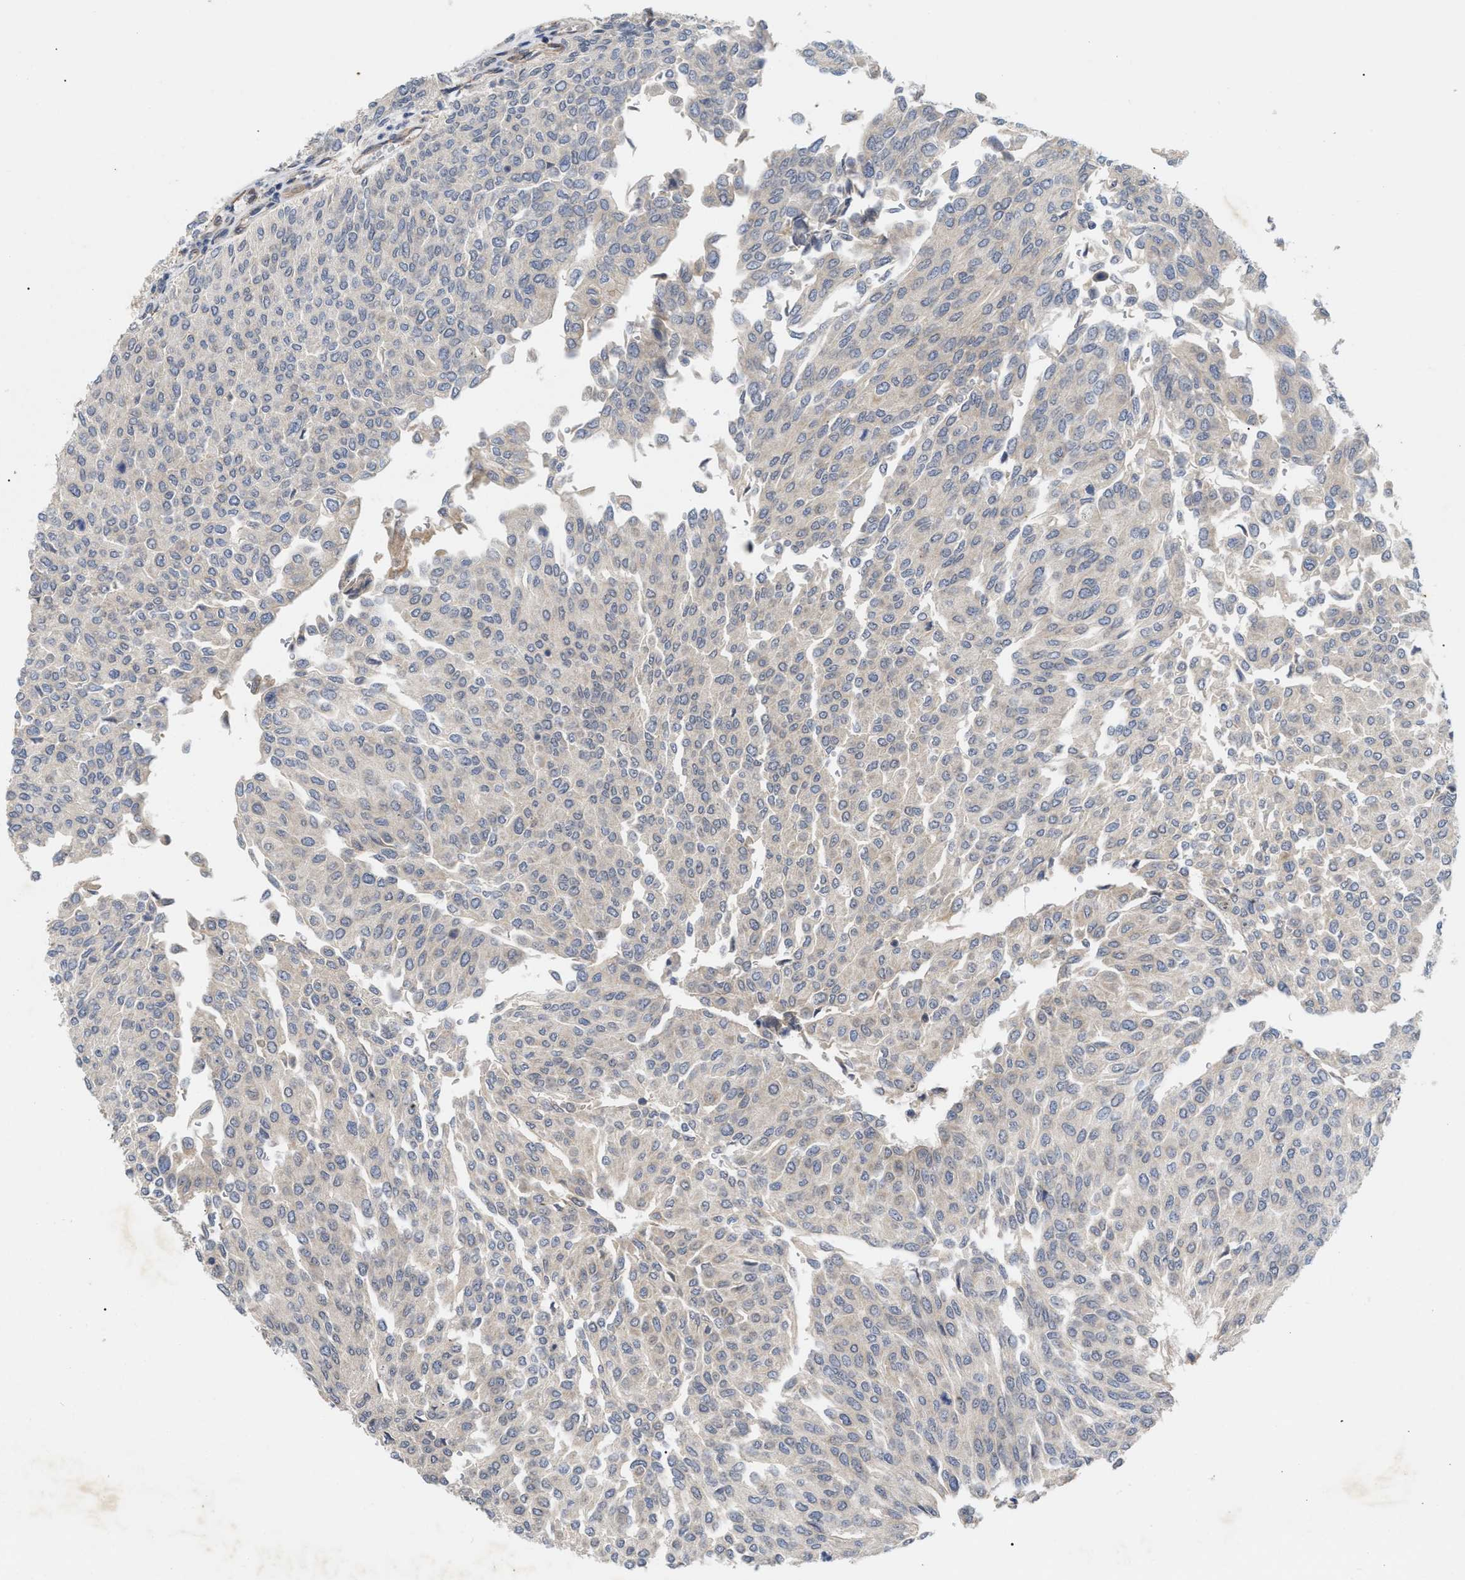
{"staining": {"intensity": "negative", "quantity": "none", "location": "none"}, "tissue": "urothelial cancer", "cell_type": "Tumor cells", "image_type": "cancer", "snomed": [{"axis": "morphology", "description": "Urothelial carcinoma, Low grade"}, {"axis": "topography", "description": "Urinary bladder"}], "caption": "This is an immunohistochemistry (IHC) micrograph of human urothelial cancer. There is no positivity in tumor cells.", "gene": "ST6GALNAC6", "patient": {"sex": "female", "age": 79}}